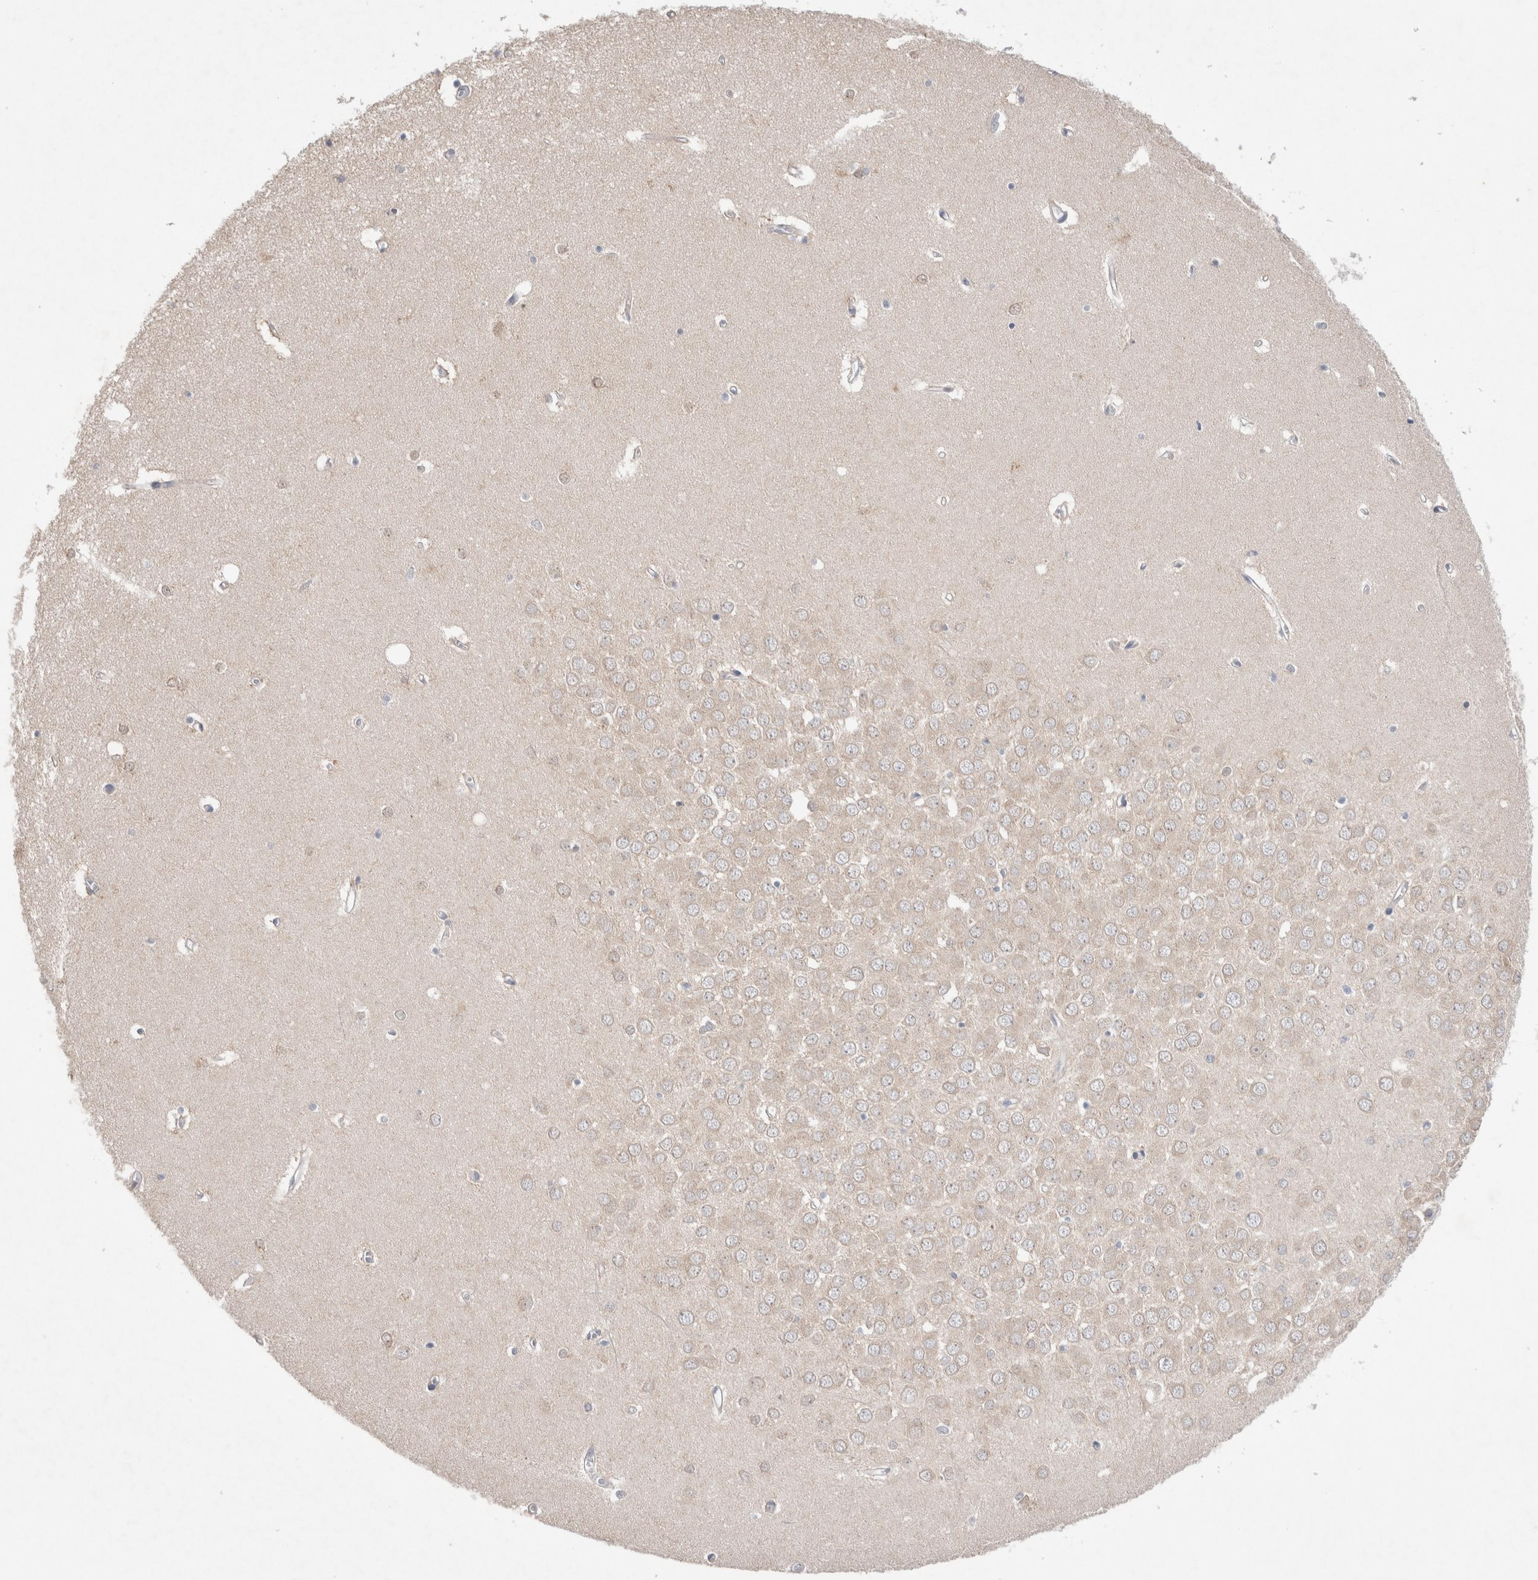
{"staining": {"intensity": "negative", "quantity": "none", "location": "none"}, "tissue": "hippocampus", "cell_type": "Glial cells", "image_type": "normal", "snomed": [{"axis": "morphology", "description": "Normal tissue, NOS"}, {"axis": "topography", "description": "Hippocampus"}], "caption": "Immunohistochemical staining of normal hippocampus demonstrates no significant positivity in glial cells. The staining was performed using DAB to visualize the protein expression in brown, while the nuclei were stained in blue with hematoxylin (Magnification: 20x).", "gene": "IFT74", "patient": {"sex": "male", "age": 70}}